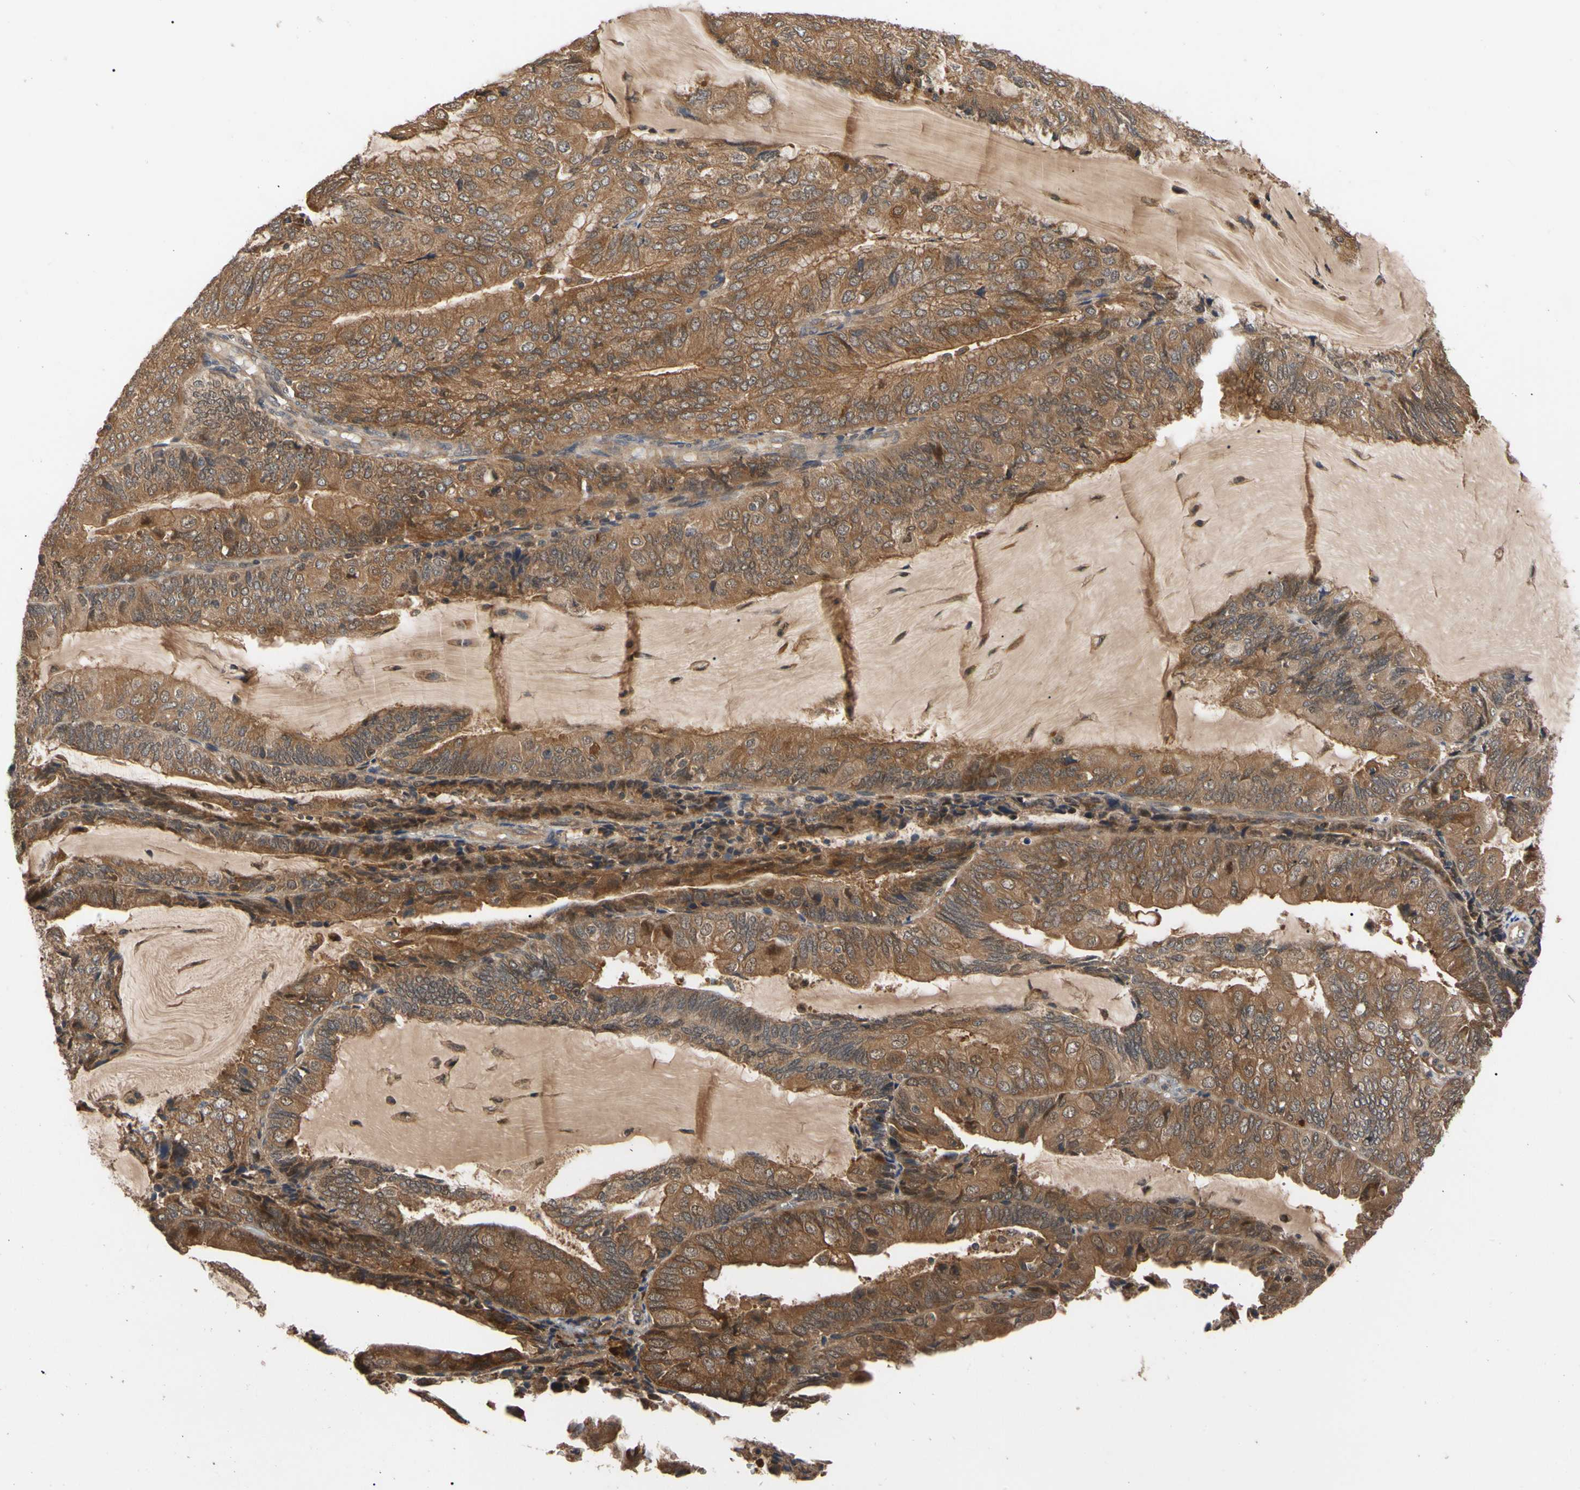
{"staining": {"intensity": "strong", "quantity": ">75%", "location": "cytoplasmic/membranous"}, "tissue": "endometrial cancer", "cell_type": "Tumor cells", "image_type": "cancer", "snomed": [{"axis": "morphology", "description": "Adenocarcinoma, NOS"}, {"axis": "topography", "description": "Endometrium"}], "caption": "Immunohistochemistry of human endometrial adenocarcinoma reveals high levels of strong cytoplasmic/membranous staining in about >75% of tumor cells.", "gene": "CYTIP", "patient": {"sex": "female", "age": 81}}